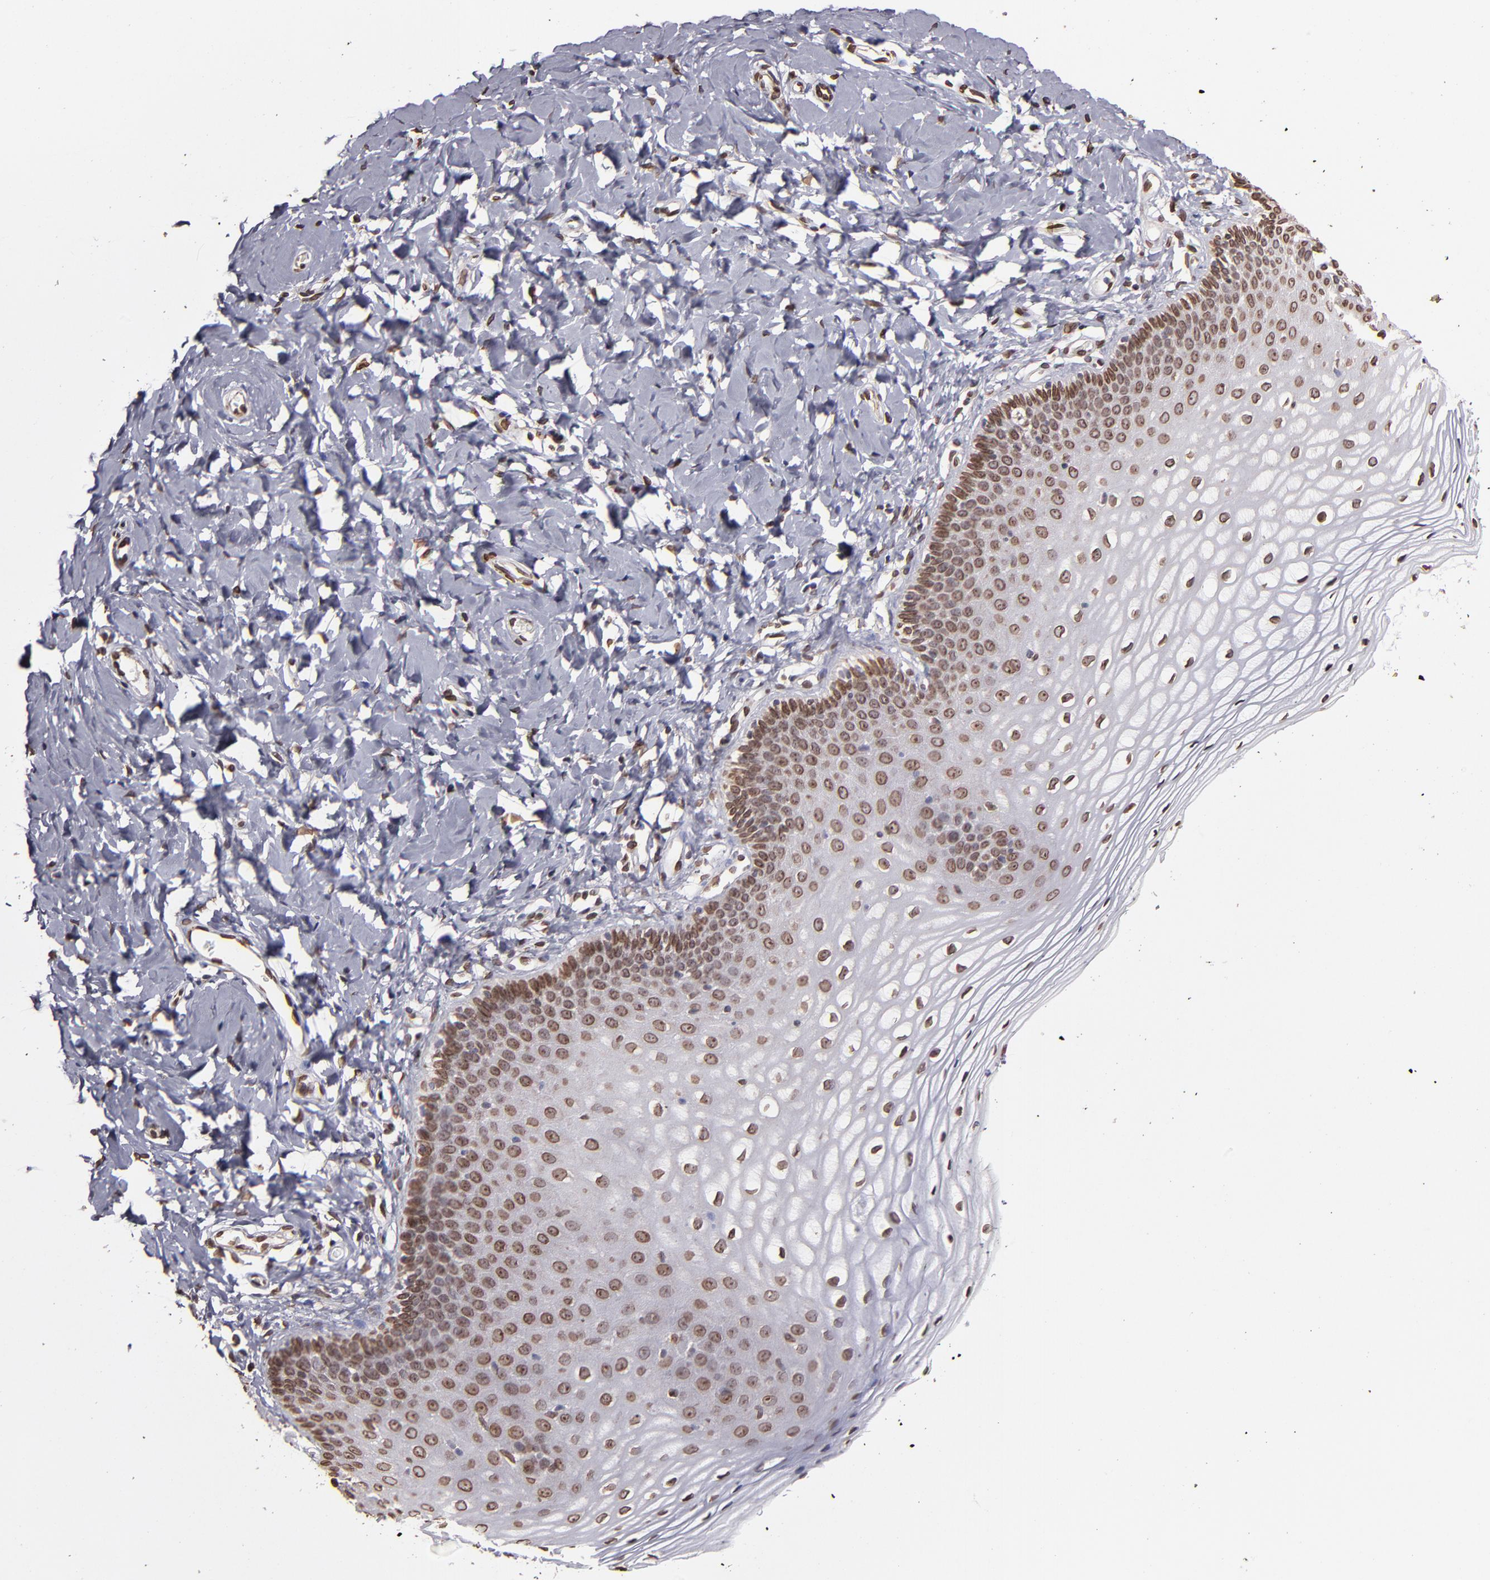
{"staining": {"intensity": "moderate", "quantity": ">75%", "location": "cytoplasmic/membranous,nuclear"}, "tissue": "vagina", "cell_type": "Squamous epithelial cells", "image_type": "normal", "snomed": [{"axis": "morphology", "description": "Normal tissue, NOS"}, {"axis": "topography", "description": "Vagina"}], "caption": "A brown stain shows moderate cytoplasmic/membranous,nuclear staining of a protein in squamous epithelial cells of normal human vagina. Ihc stains the protein in brown and the nuclei are stained blue.", "gene": "PUM3", "patient": {"sex": "female", "age": 55}}